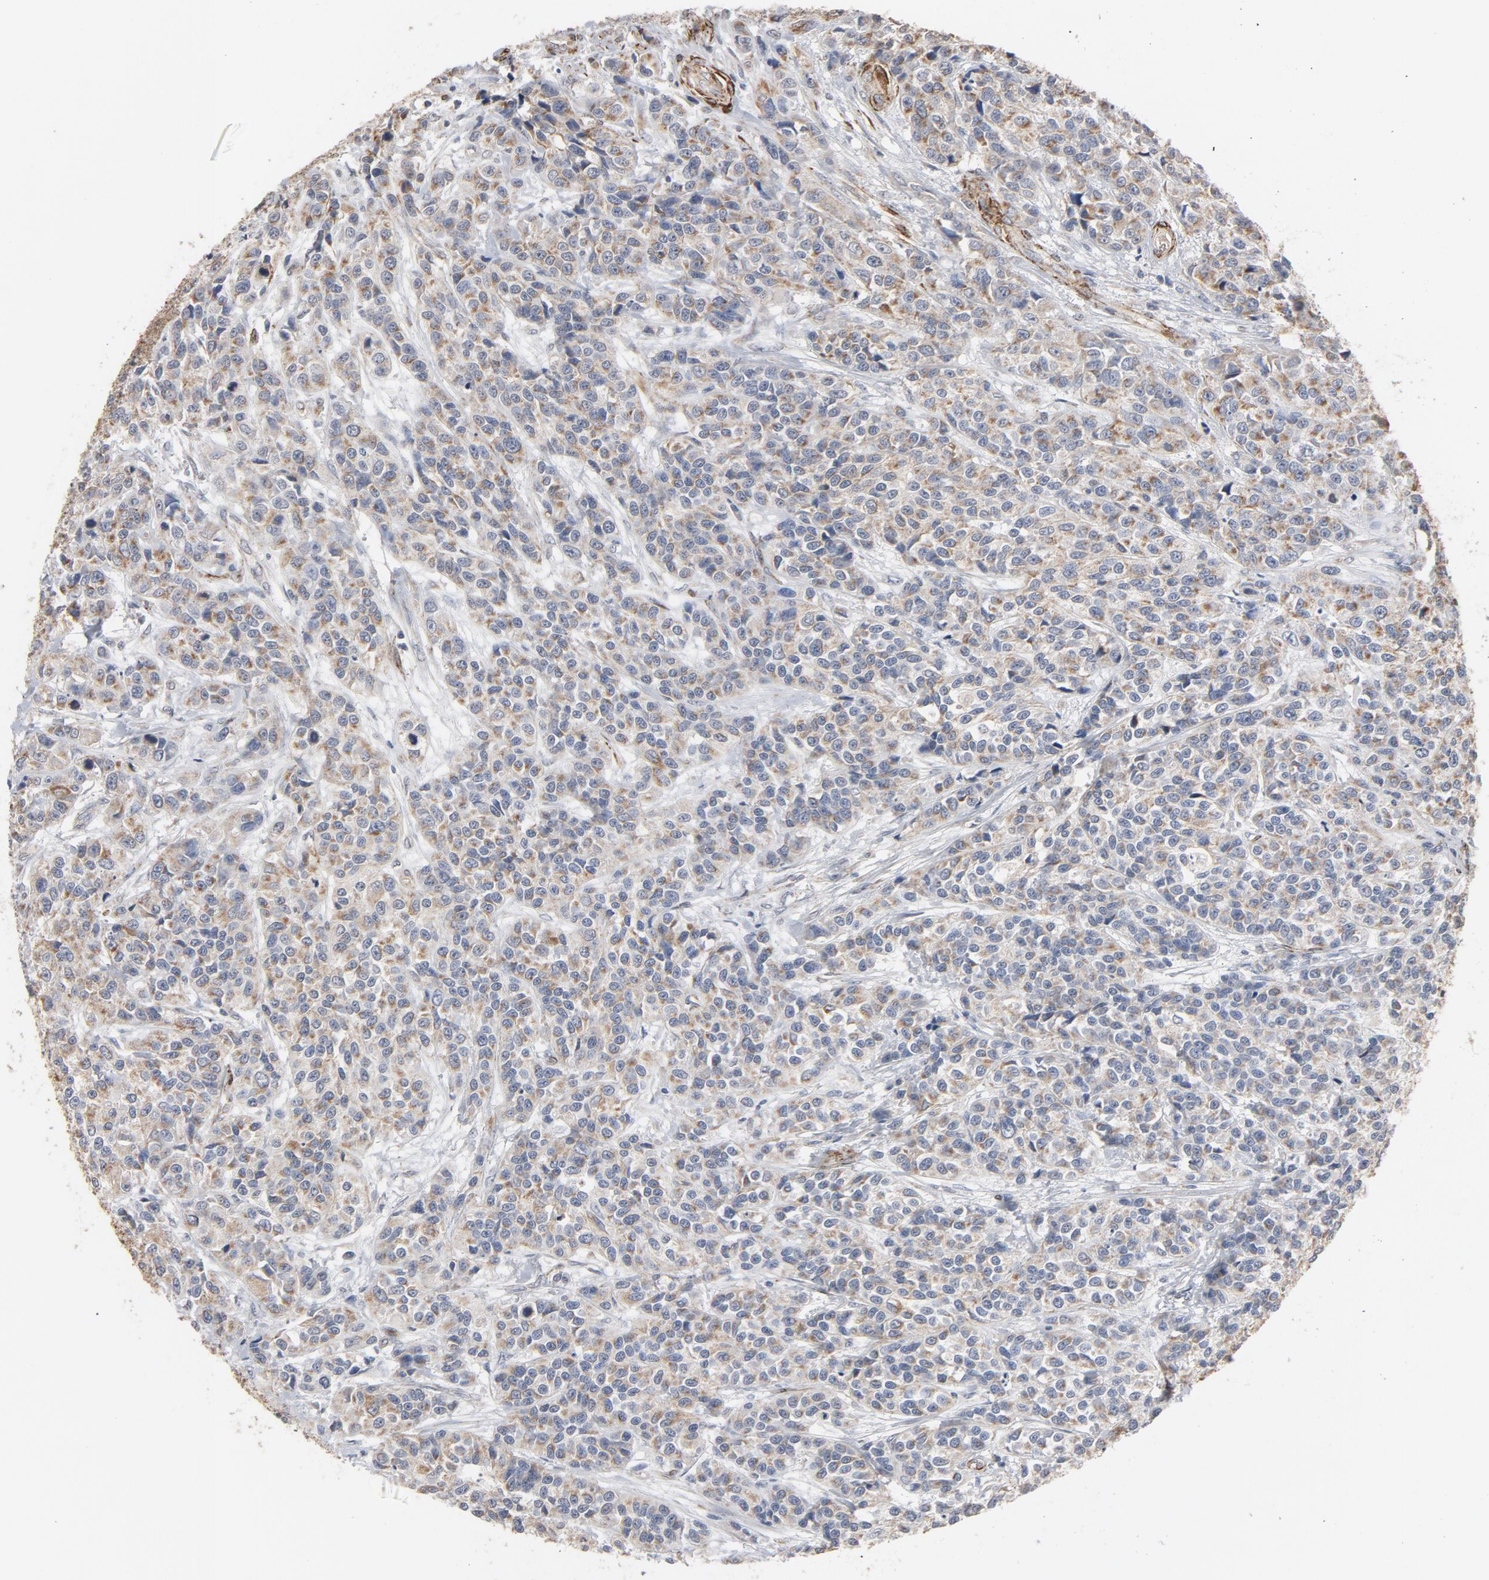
{"staining": {"intensity": "weak", "quantity": ">75%", "location": "cytoplasmic/membranous"}, "tissue": "urothelial cancer", "cell_type": "Tumor cells", "image_type": "cancer", "snomed": [{"axis": "morphology", "description": "Urothelial carcinoma, High grade"}, {"axis": "topography", "description": "Urinary bladder"}], "caption": "Immunohistochemistry (IHC) of human high-grade urothelial carcinoma reveals low levels of weak cytoplasmic/membranous staining in approximately >75% of tumor cells.", "gene": "GNG2", "patient": {"sex": "female", "age": 81}}